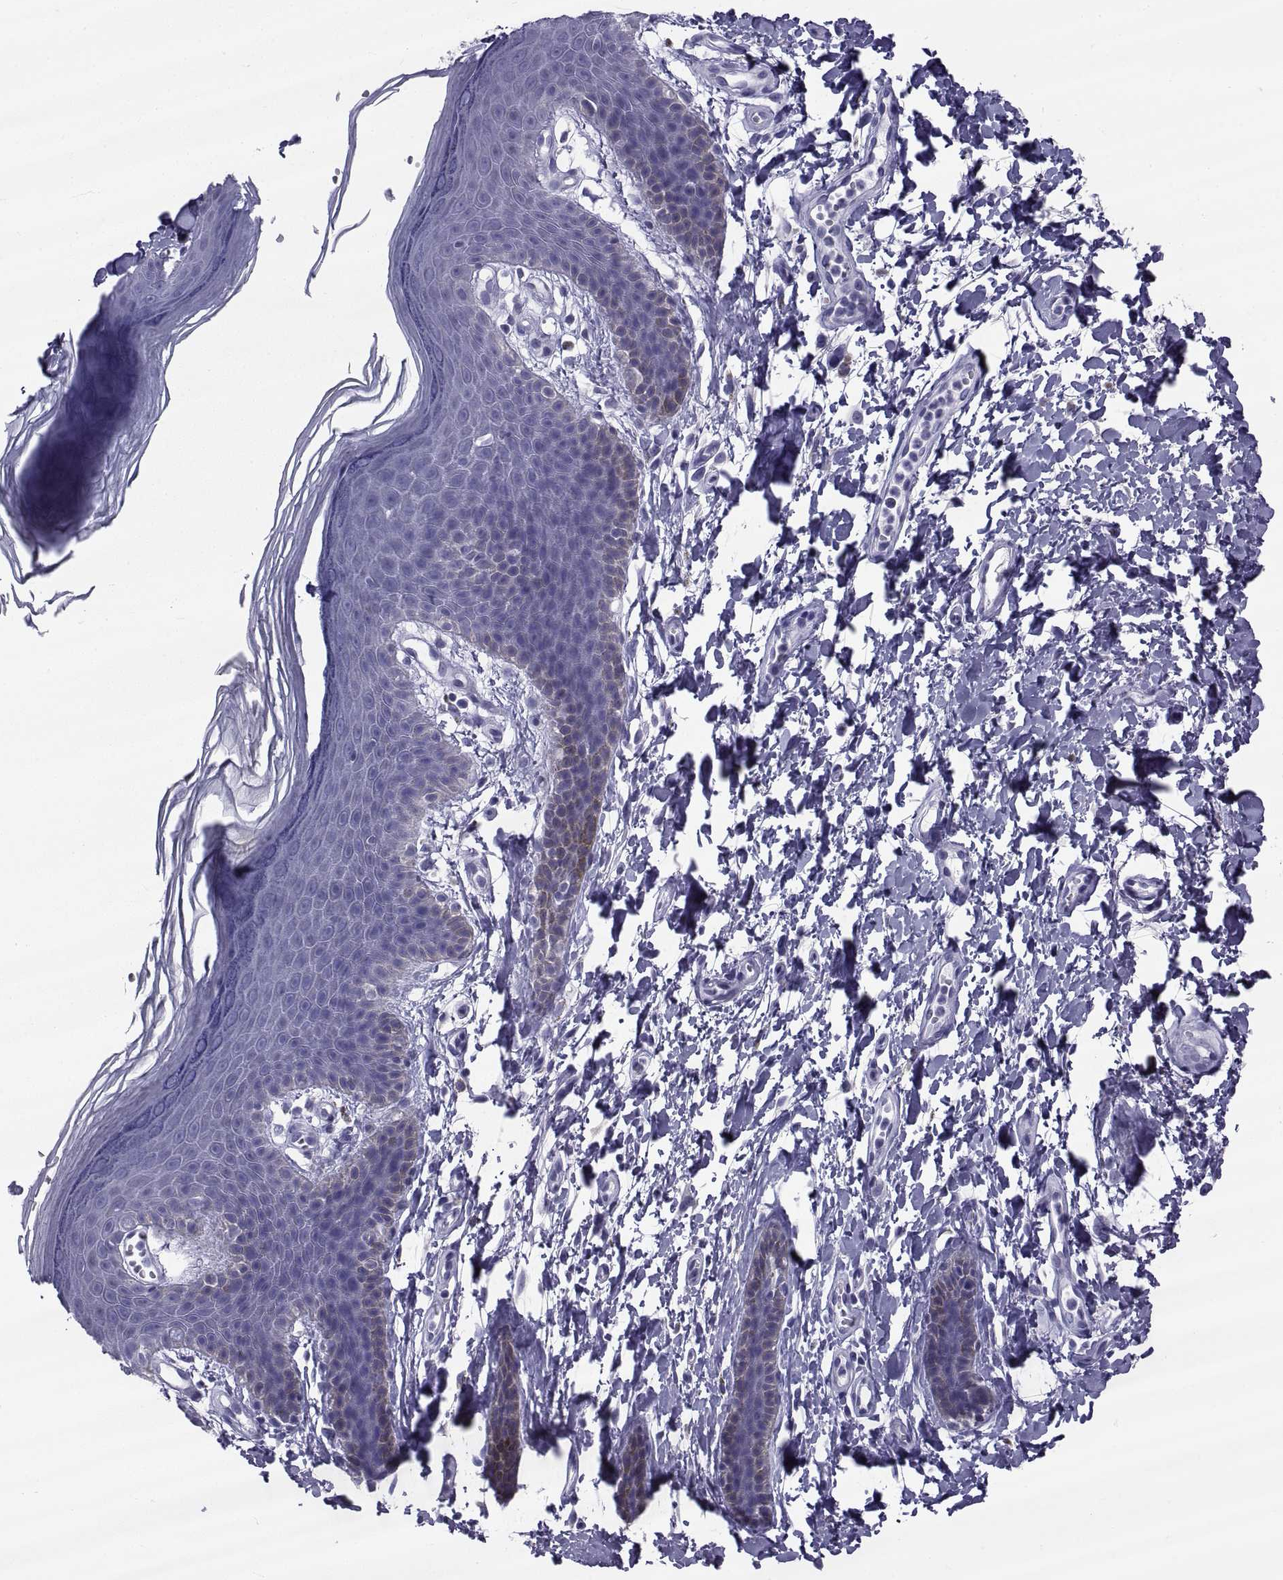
{"staining": {"intensity": "negative", "quantity": "none", "location": "none"}, "tissue": "skin", "cell_type": "Epidermal cells", "image_type": "normal", "snomed": [{"axis": "morphology", "description": "Normal tissue, NOS"}, {"axis": "topography", "description": "Anal"}], "caption": "A photomicrograph of skin stained for a protein shows no brown staining in epidermal cells. (Brightfield microscopy of DAB immunohistochemistry (IHC) at high magnification).", "gene": "NPTX2", "patient": {"sex": "male", "age": 53}}